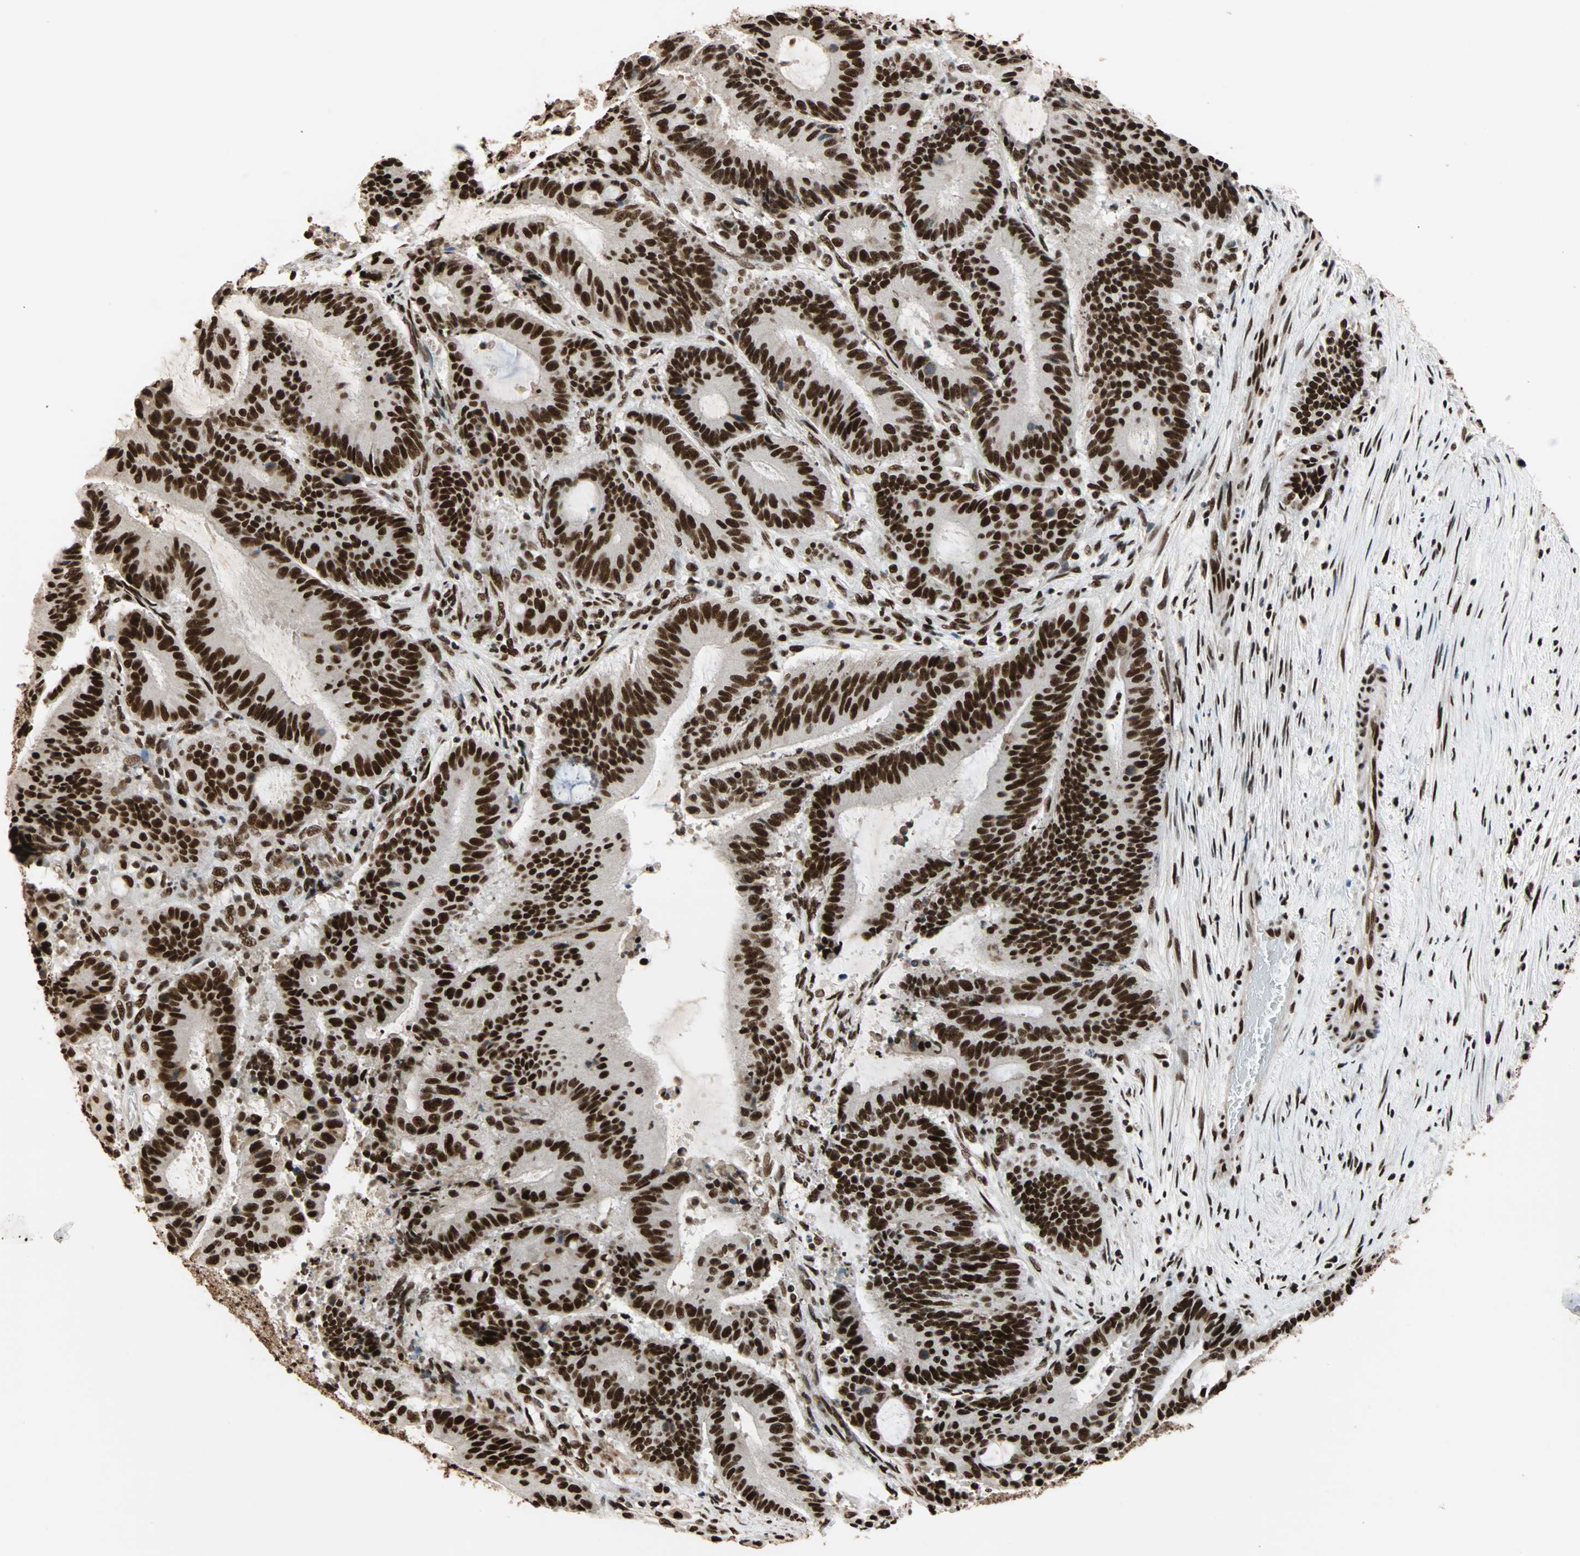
{"staining": {"intensity": "strong", "quantity": ">75%", "location": "nuclear"}, "tissue": "liver cancer", "cell_type": "Tumor cells", "image_type": "cancer", "snomed": [{"axis": "morphology", "description": "Cholangiocarcinoma"}, {"axis": "topography", "description": "Liver"}], "caption": "This is a histology image of immunohistochemistry (IHC) staining of liver cancer, which shows strong staining in the nuclear of tumor cells.", "gene": "ILF2", "patient": {"sex": "female", "age": 73}}